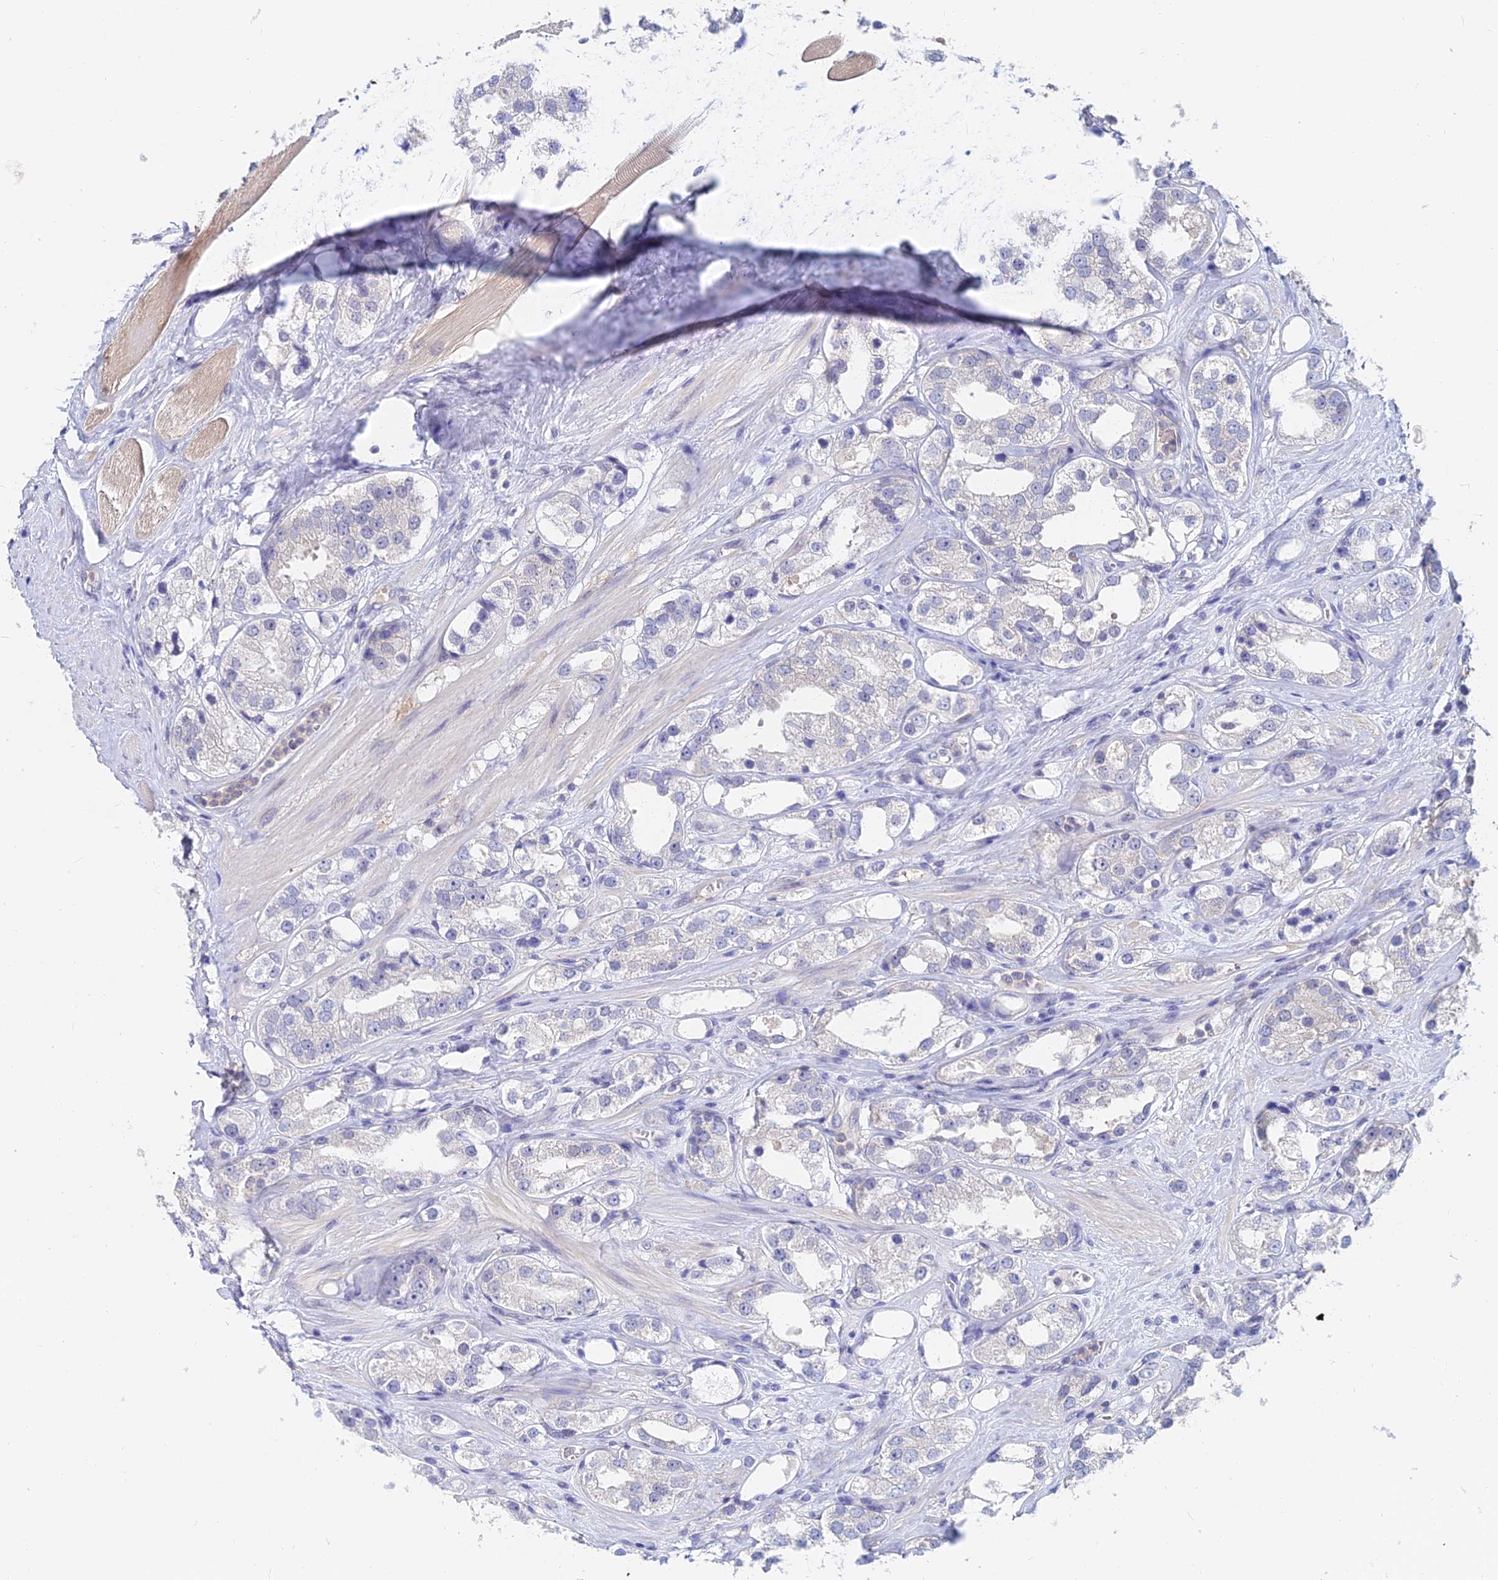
{"staining": {"intensity": "negative", "quantity": "none", "location": "none"}, "tissue": "prostate cancer", "cell_type": "Tumor cells", "image_type": "cancer", "snomed": [{"axis": "morphology", "description": "Adenocarcinoma, NOS"}, {"axis": "topography", "description": "Prostate"}], "caption": "Tumor cells are negative for brown protein staining in prostate cancer (adenocarcinoma). (Brightfield microscopy of DAB (3,3'-diaminobenzidine) immunohistochemistry (IHC) at high magnification).", "gene": "B3GALT4", "patient": {"sex": "male", "age": 79}}